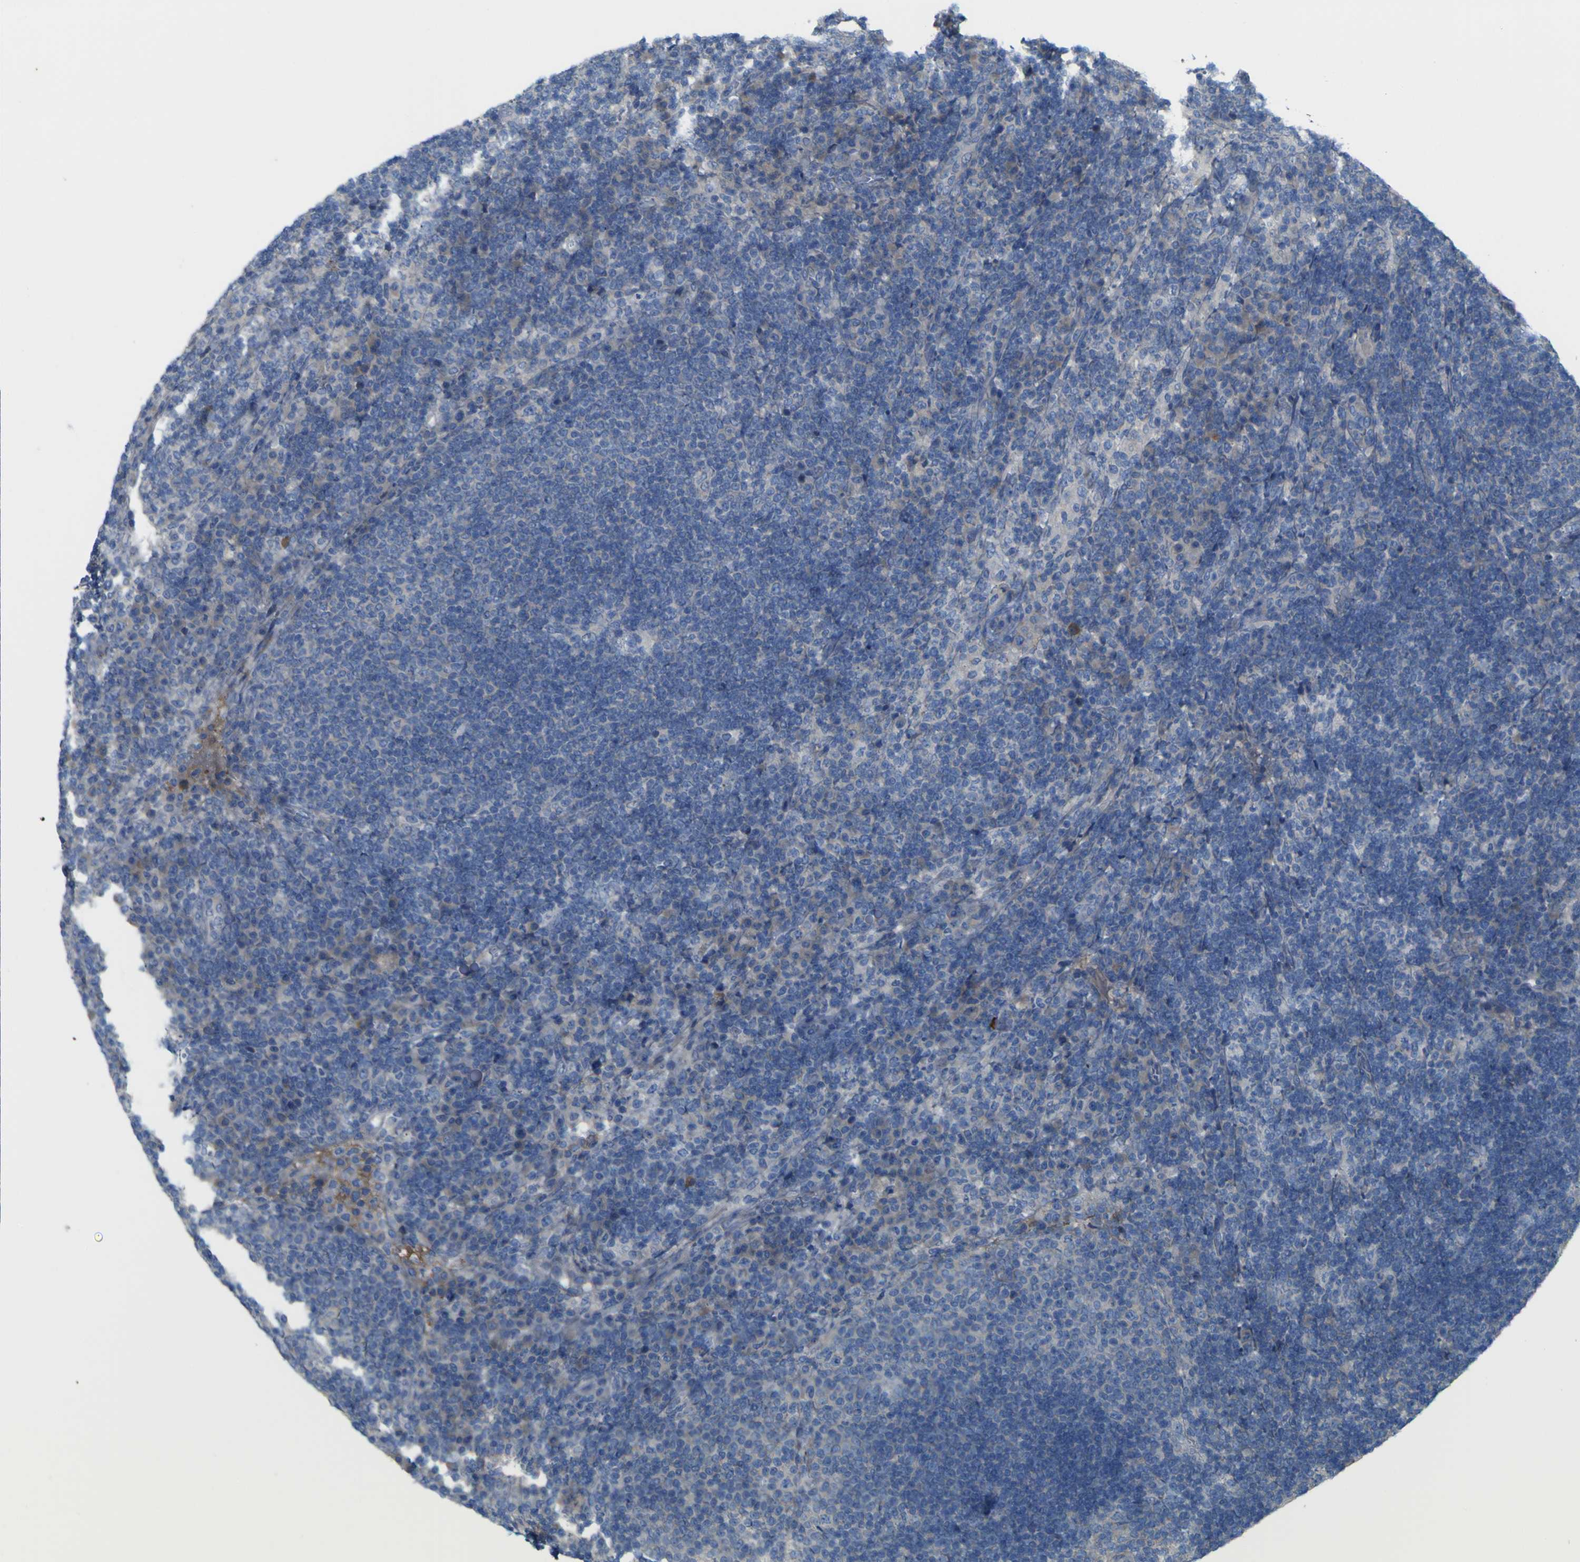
{"staining": {"intensity": "negative", "quantity": "none", "location": "none"}, "tissue": "lymph node", "cell_type": "Germinal center cells", "image_type": "normal", "snomed": [{"axis": "morphology", "description": "Normal tissue, NOS"}, {"axis": "topography", "description": "Lymph node"}], "caption": "Immunohistochemical staining of normal human lymph node shows no significant expression in germinal center cells.", "gene": "MYEOV", "patient": {"sex": "female", "age": 53}}